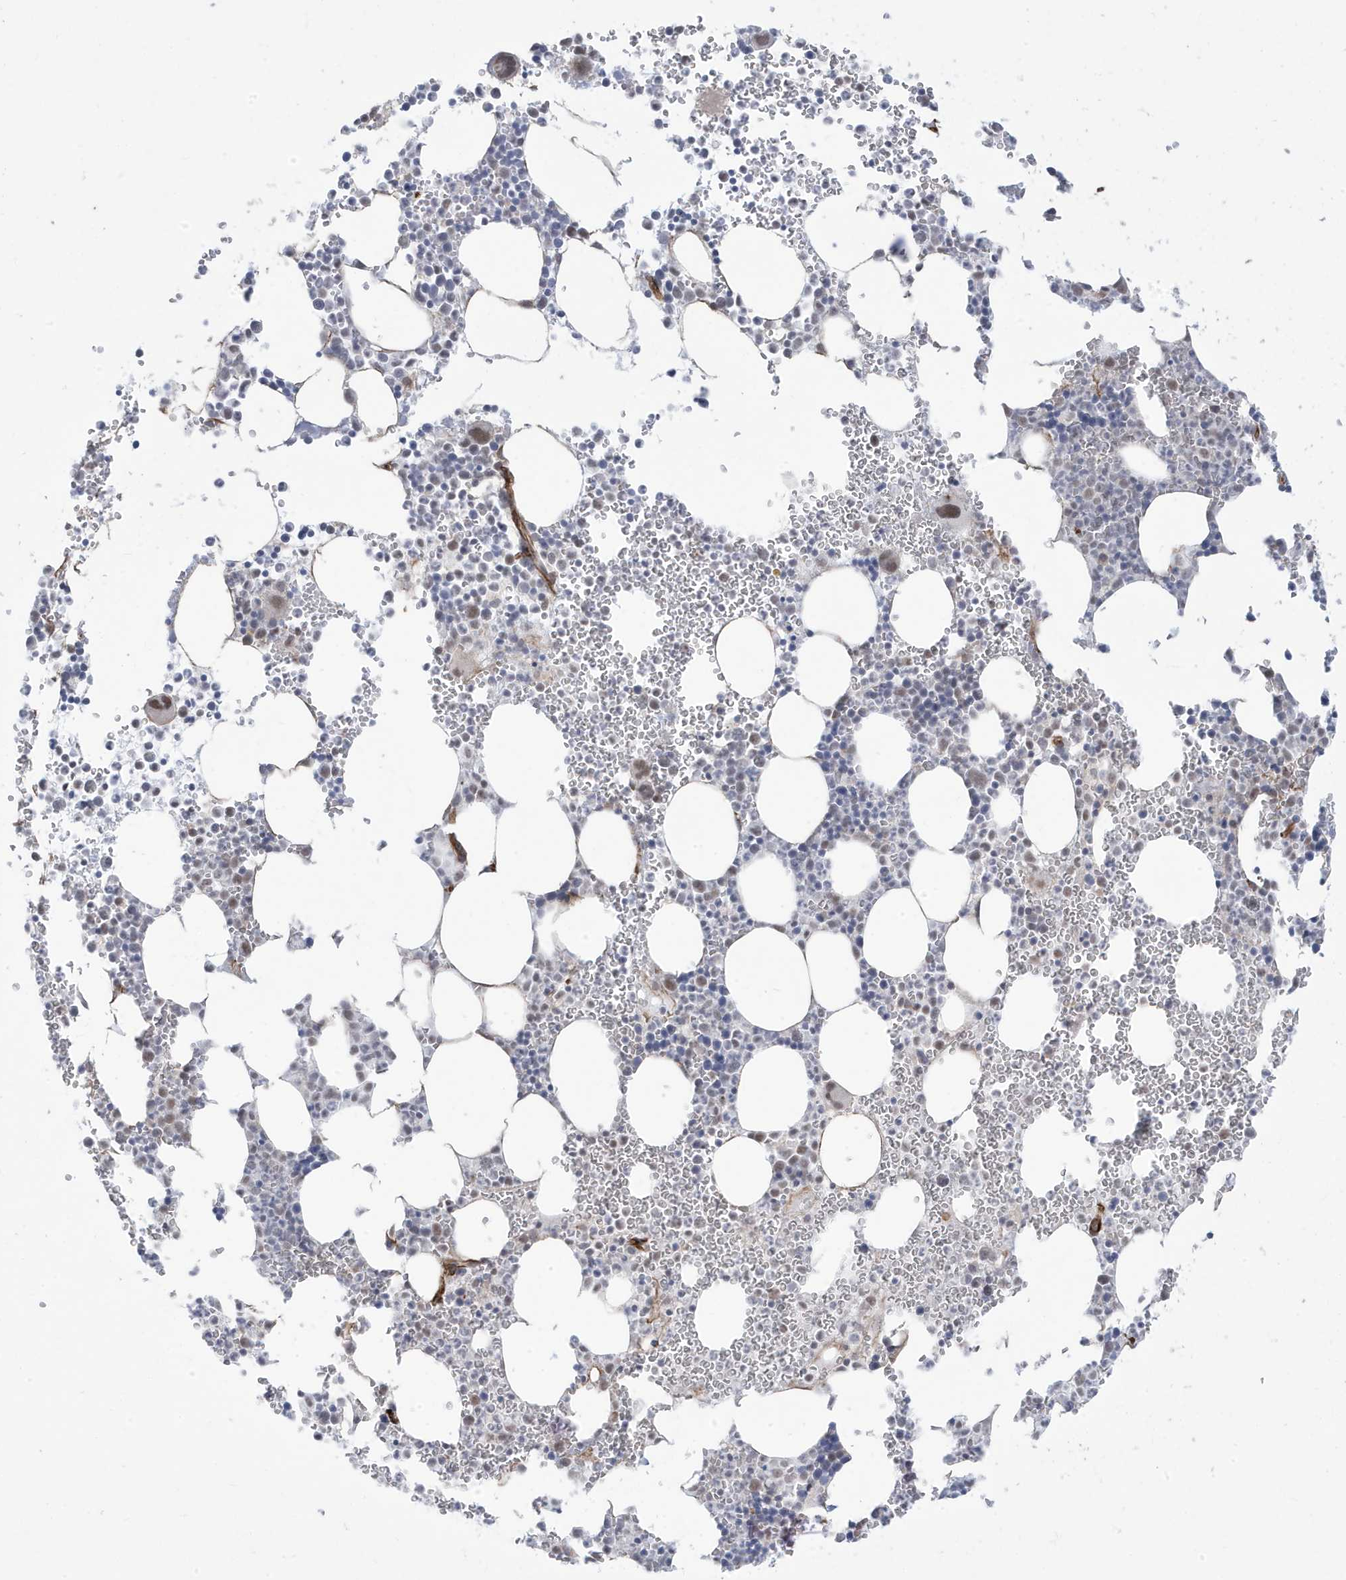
{"staining": {"intensity": "moderate", "quantity": "25%-75%", "location": "nuclear"}, "tissue": "bone marrow", "cell_type": "Hematopoietic cells", "image_type": "normal", "snomed": [{"axis": "morphology", "description": "Normal tissue, NOS"}, {"axis": "topography", "description": "Bone marrow"}], "caption": "Bone marrow stained for a protein reveals moderate nuclear positivity in hematopoietic cells. Nuclei are stained in blue.", "gene": "ADAMTSL3", "patient": {"sex": "female", "age": 78}}